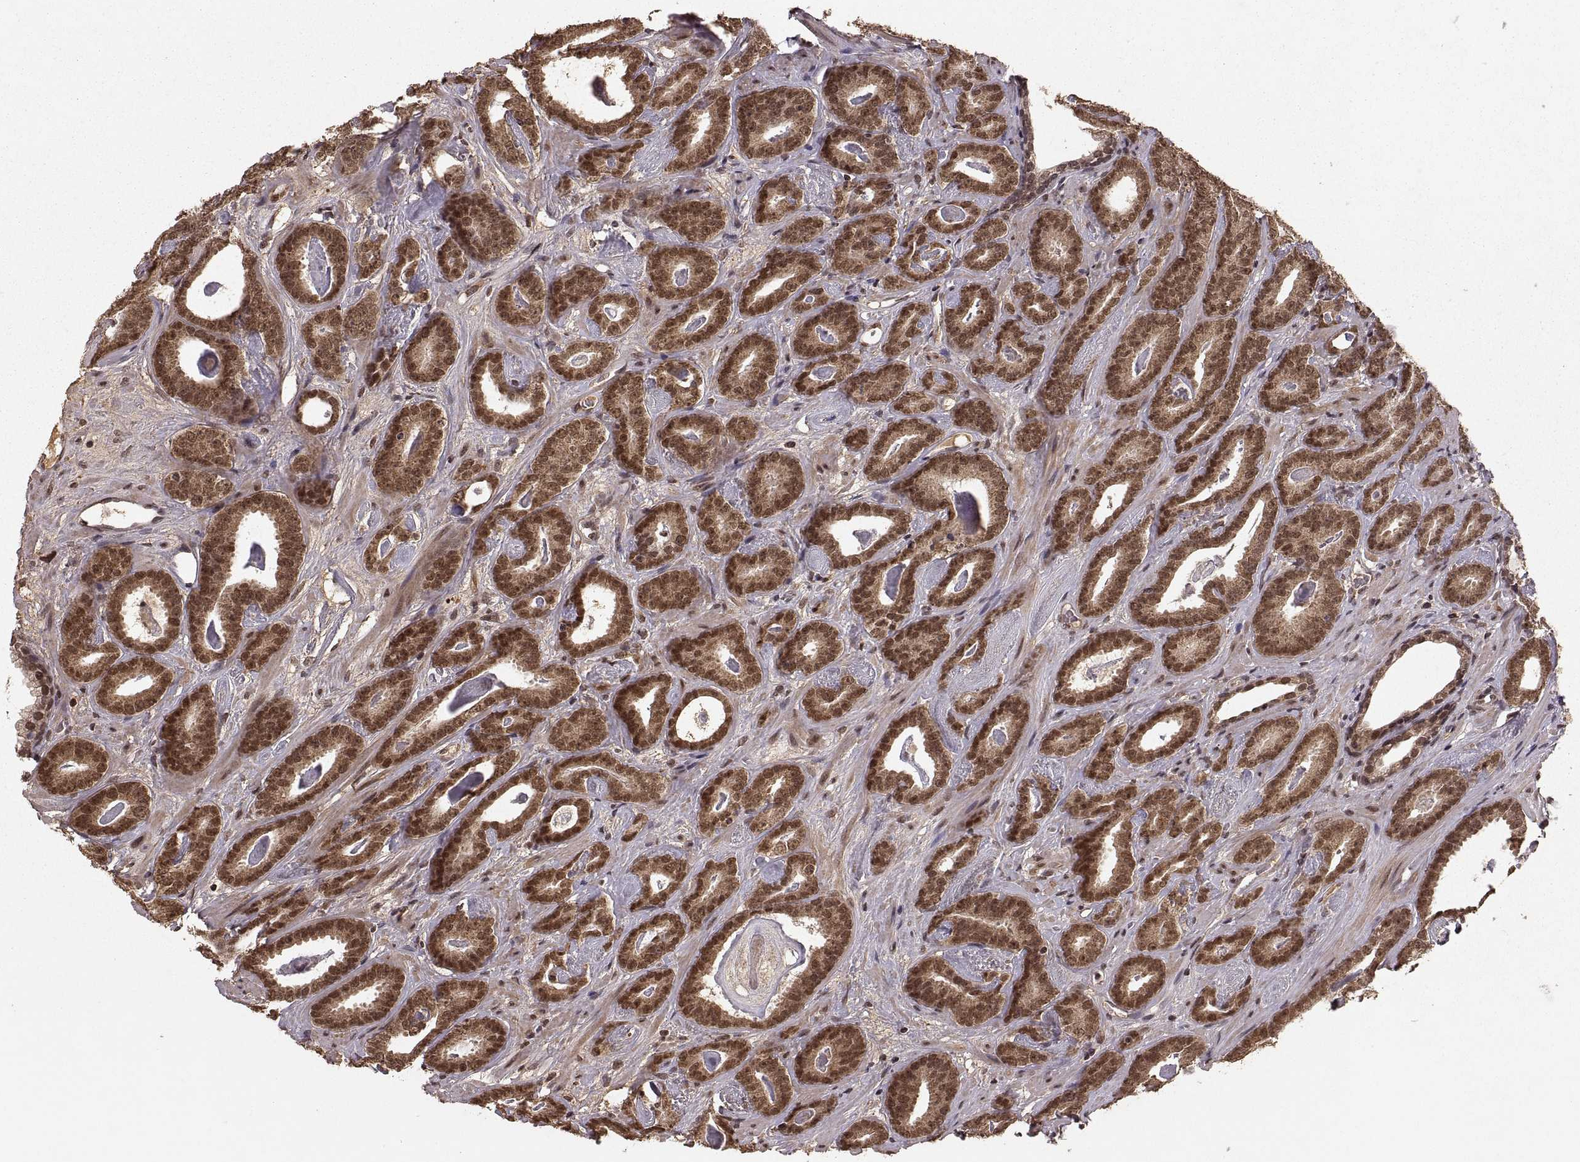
{"staining": {"intensity": "strong", "quantity": ">75%", "location": "cytoplasmic/membranous,nuclear"}, "tissue": "prostate cancer", "cell_type": "Tumor cells", "image_type": "cancer", "snomed": [{"axis": "morphology", "description": "Adenocarcinoma, Medium grade"}, {"axis": "topography", "description": "Prostate and seminal vesicle, NOS"}, {"axis": "topography", "description": "Prostate"}], "caption": "Strong cytoplasmic/membranous and nuclear protein expression is present in approximately >75% of tumor cells in prostate cancer. (DAB (3,3'-diaminobenzidine) IHC, brown staining for protein, blue staining for nuclei).", "gene": "RFT1", "patient": {"sex": "male", "age": 54}}